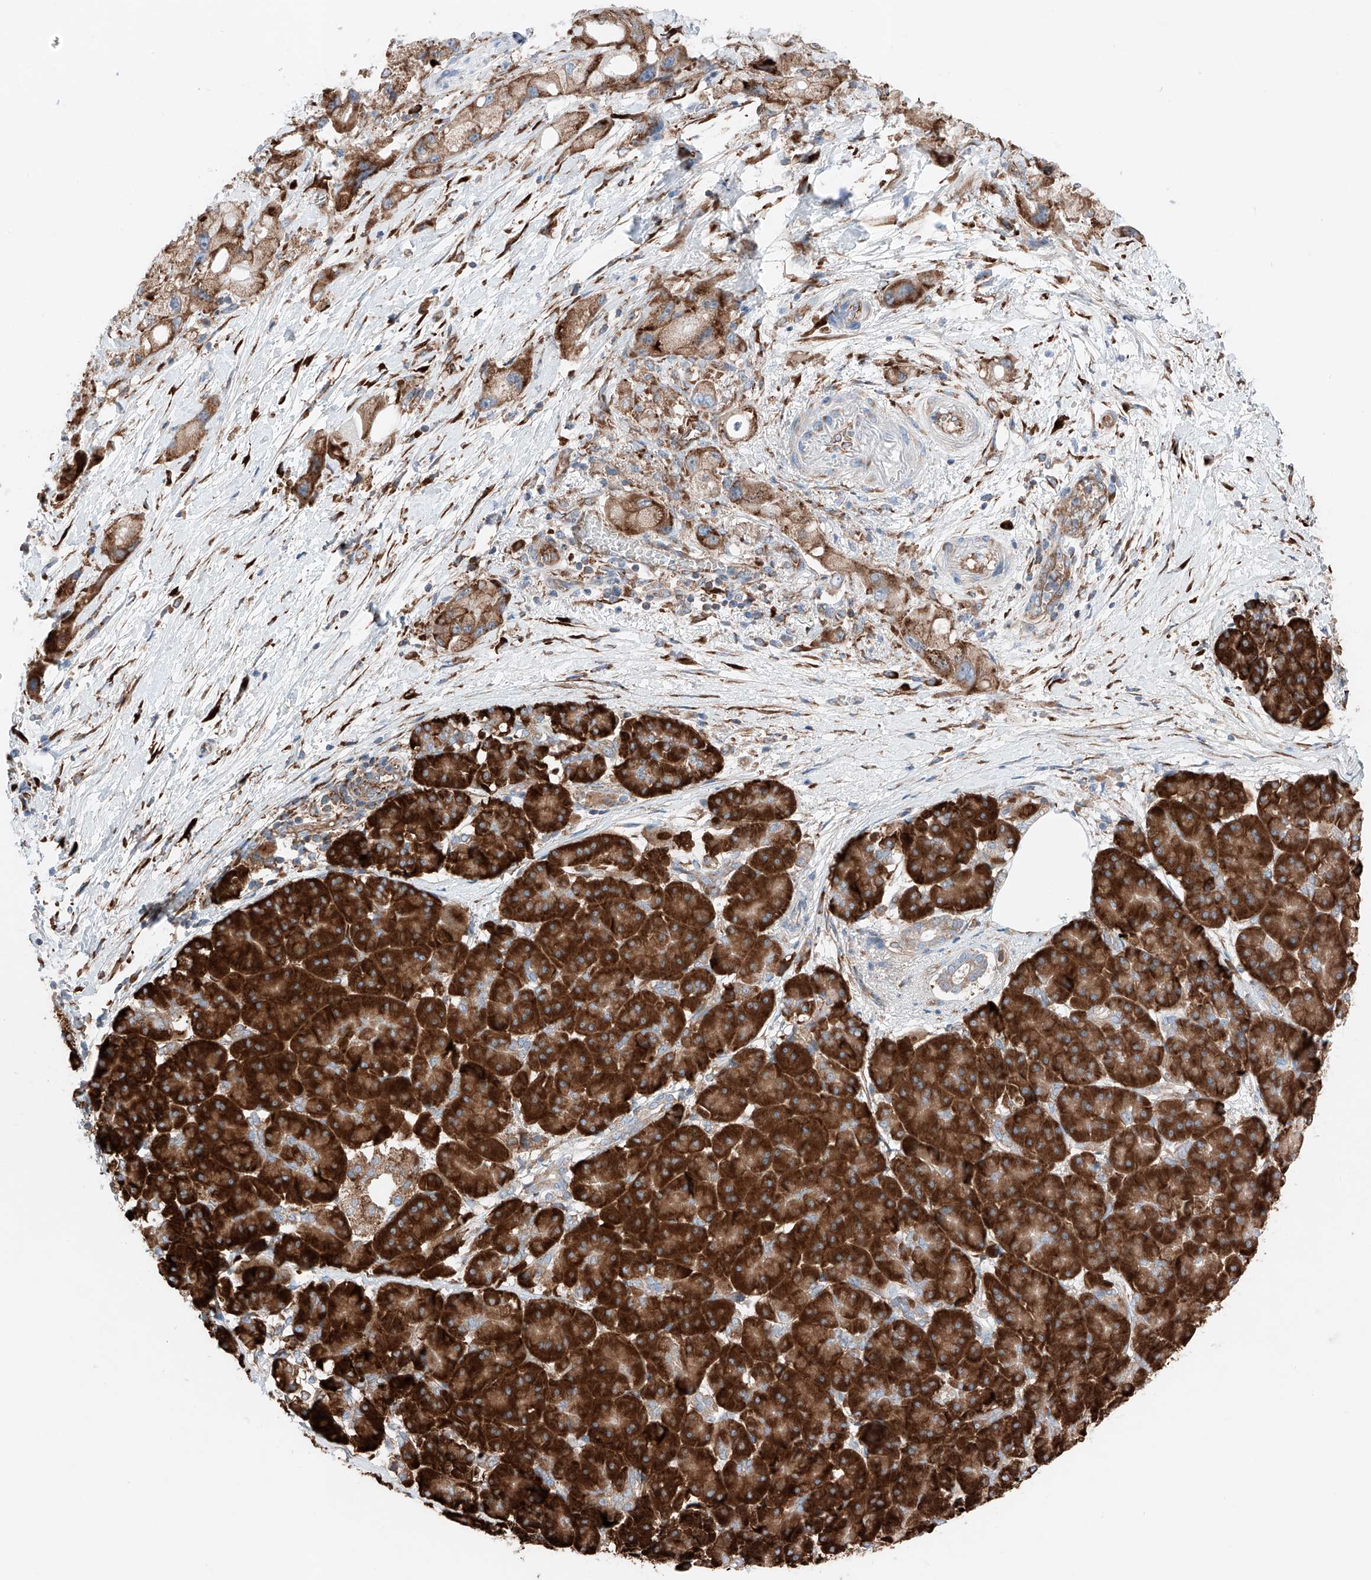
{"staining": {"intensity": "moderate", "quantity": ">75%", "location": "cytoplasmic/membranous"}, "tissue": "pancreatic cancer", "cell_type": "Tumor cells", "image_type": "cancer", "snomed": [{"axis": "morphology", "description": "Normal tissue, NOS"}, {"axis": "morphology", "description": "Adenocarcinoma, NOS"}, {"axis": "topography", "description": "Pancreas"}], "caption": "Moderate cytoplasmic/membranous positivity is identified in about >75% of tumor cells in adenocarcinoma (pancreatic).", "gene": "CRELD1", "patient": {"sex": "female", "age": 68}}